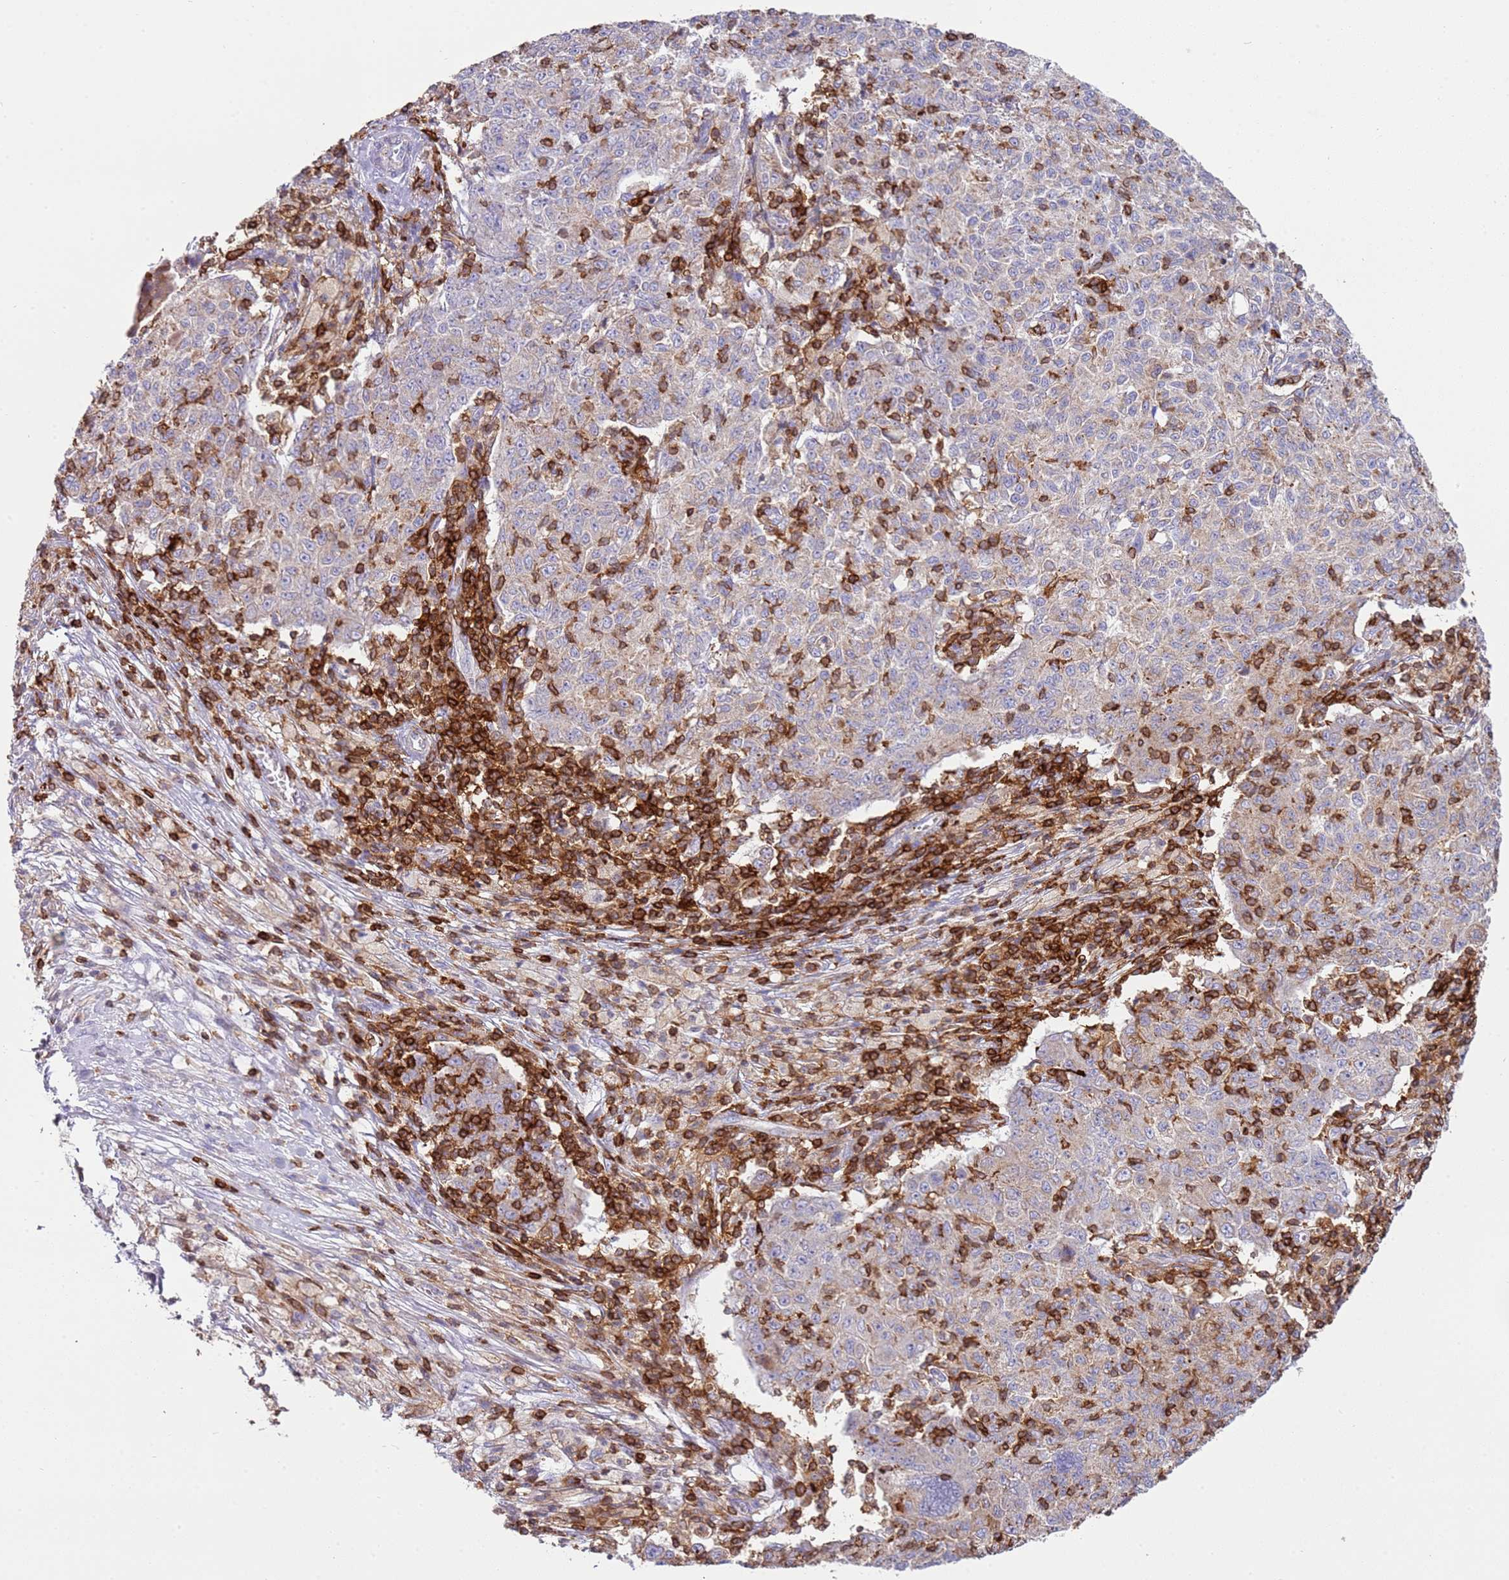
{"staining": {"intensity": "weak", "quantity": "25%-75%", "location": "cytoplasmic/membranous"}, "tissue": "ovarian cancer", "cell_type": "Tumor cells", "image_type": "cancer", "snomed": [{"axis": "morphology", "description": "Carcinoma, endometroid"}, {"axis": "topography", "description": "Ovary"}], "caption": "Weak cytoplasmic/membranous staining for a protein is identified in about 25%-75% of tumor cells of ovarian cancer using IHC.", "gene": "TTPAL", "patient": {"sex": "female", "age": 42}}